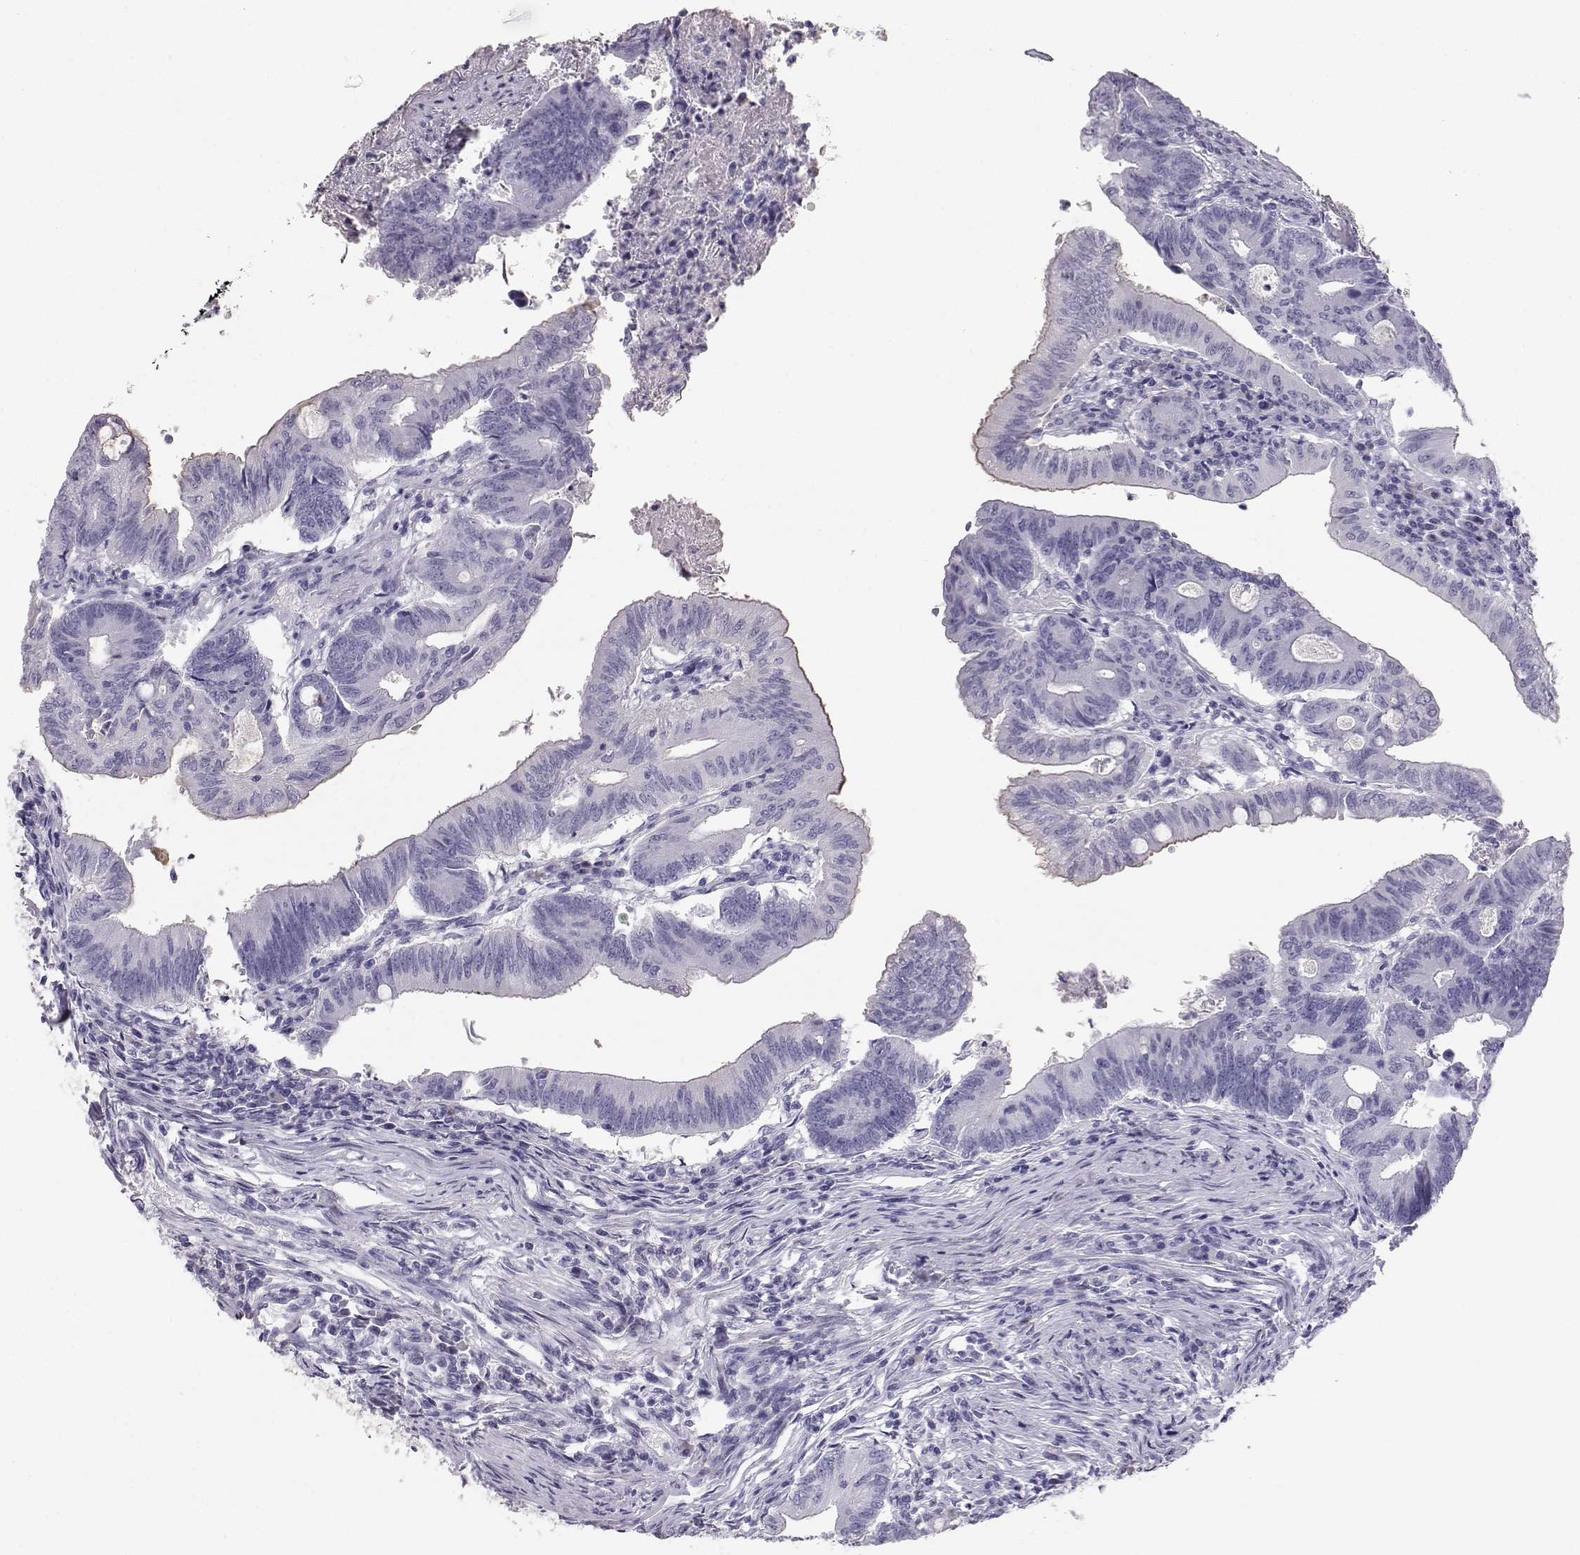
{"staining": {"intensity": "negative", "quantity": "none", "location": "none"}, "tissue": "colorectal cancer", "cell_type": "Tumor cells", "image_type": "cancer", "snomed": [{"axis": "morphology", "description": "Adenocarcinoma, NOS"}, {"axis": "topography", "description": "Colon"}], "caption": "There is no significant positivity in tumor cells of colorectal cancer.", "gene": "ITLN2", "patient": {"sex": "female", "age": 70}}